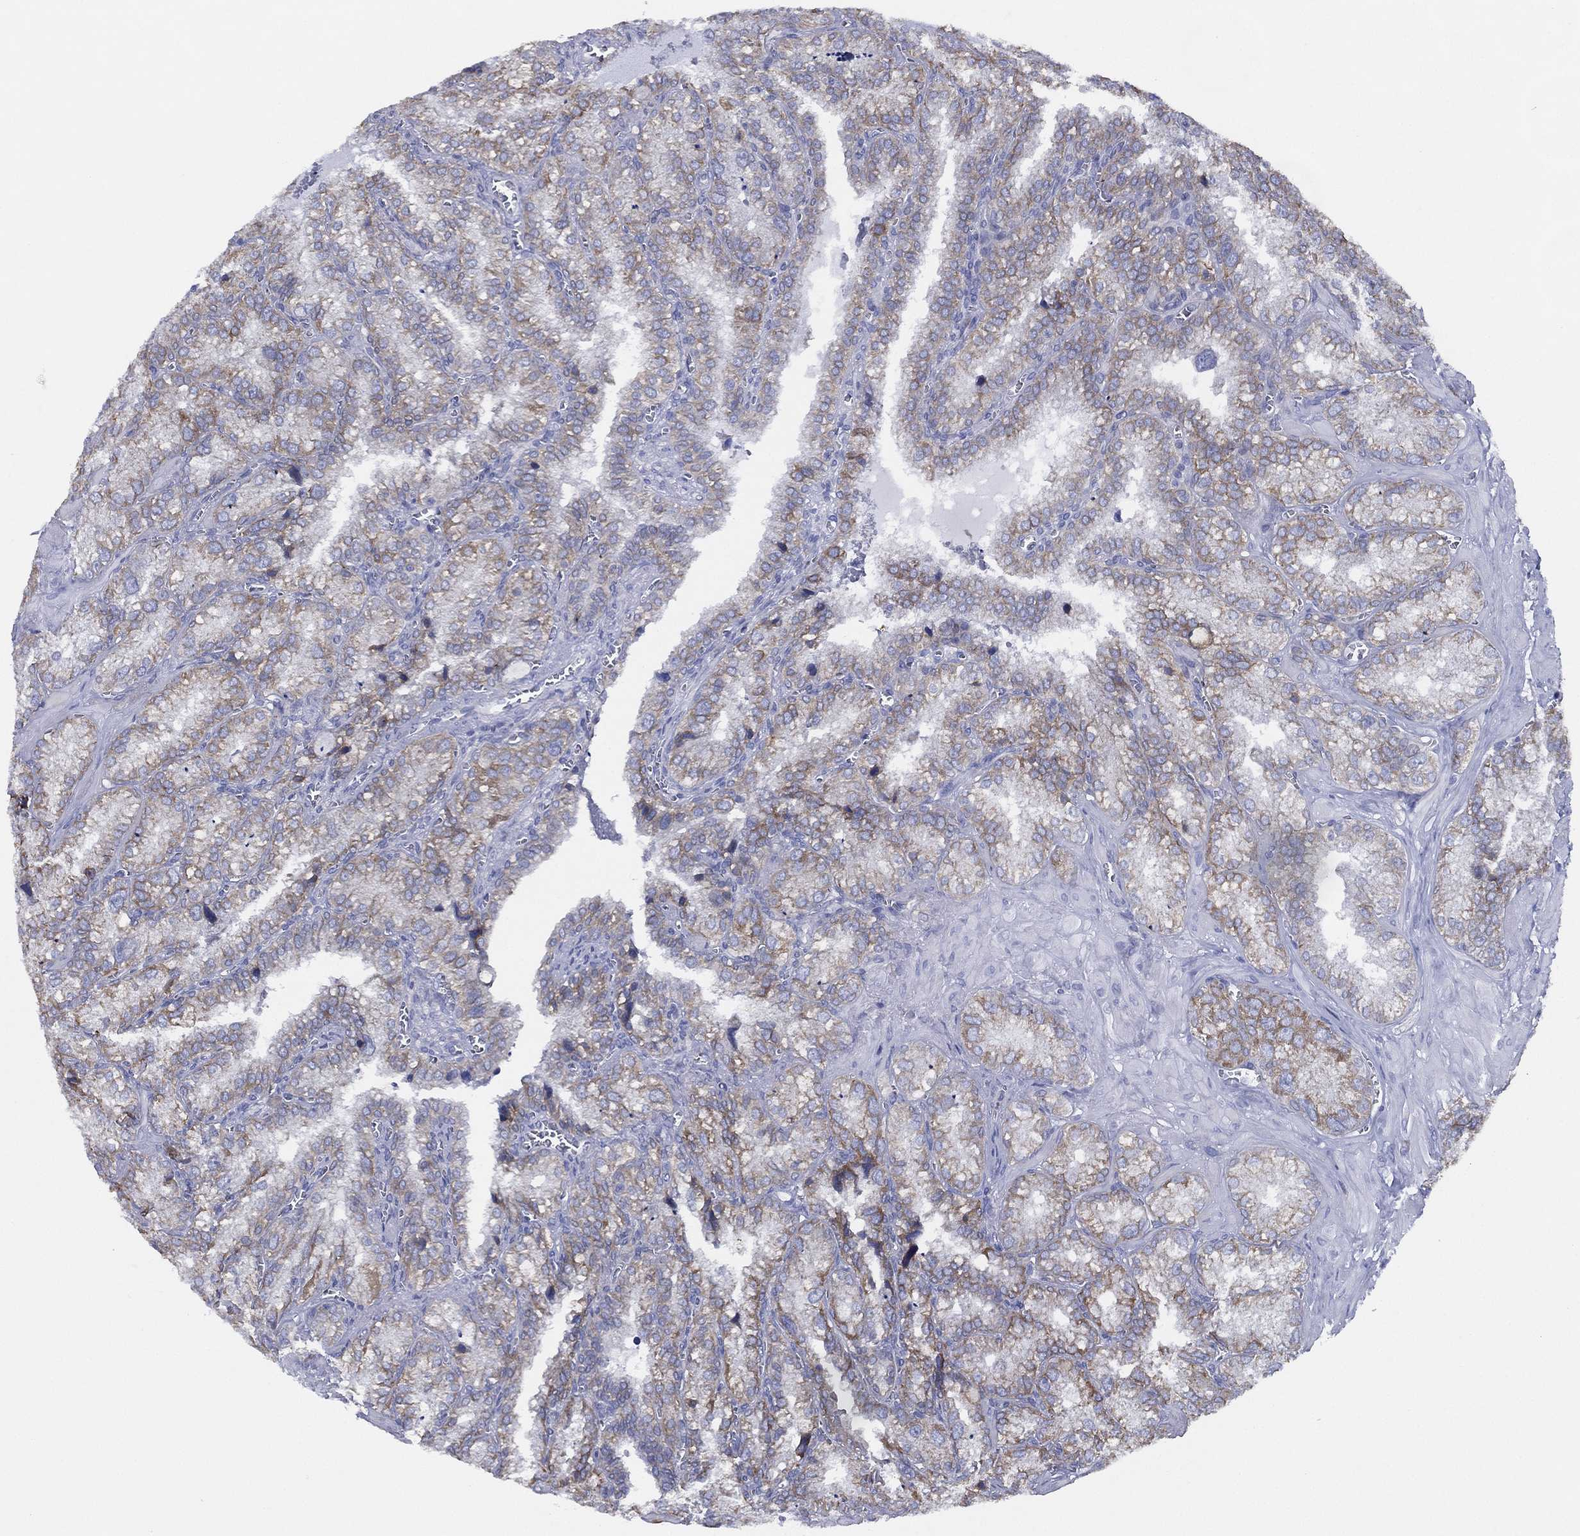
{"staining": {"intensity": "weak", "quantity": "<25%", "location": "cytoplasmic/membranous"}, "tissue": "seminal vesicle", "cell_type": "Glandular cells", "image_type": "normal", "snomed": [{"axis": "morphology", "description": "Normal tissue, NOS"}, {"axis": "topography", "description": "Seminal veicle"}], "caption": "Immunohistochemical staining of normal human seminal vesicle displays no significant positivity in glandular cells.", "gene": "ZNF223", "patient": {"sex": "male", "age": 57}}